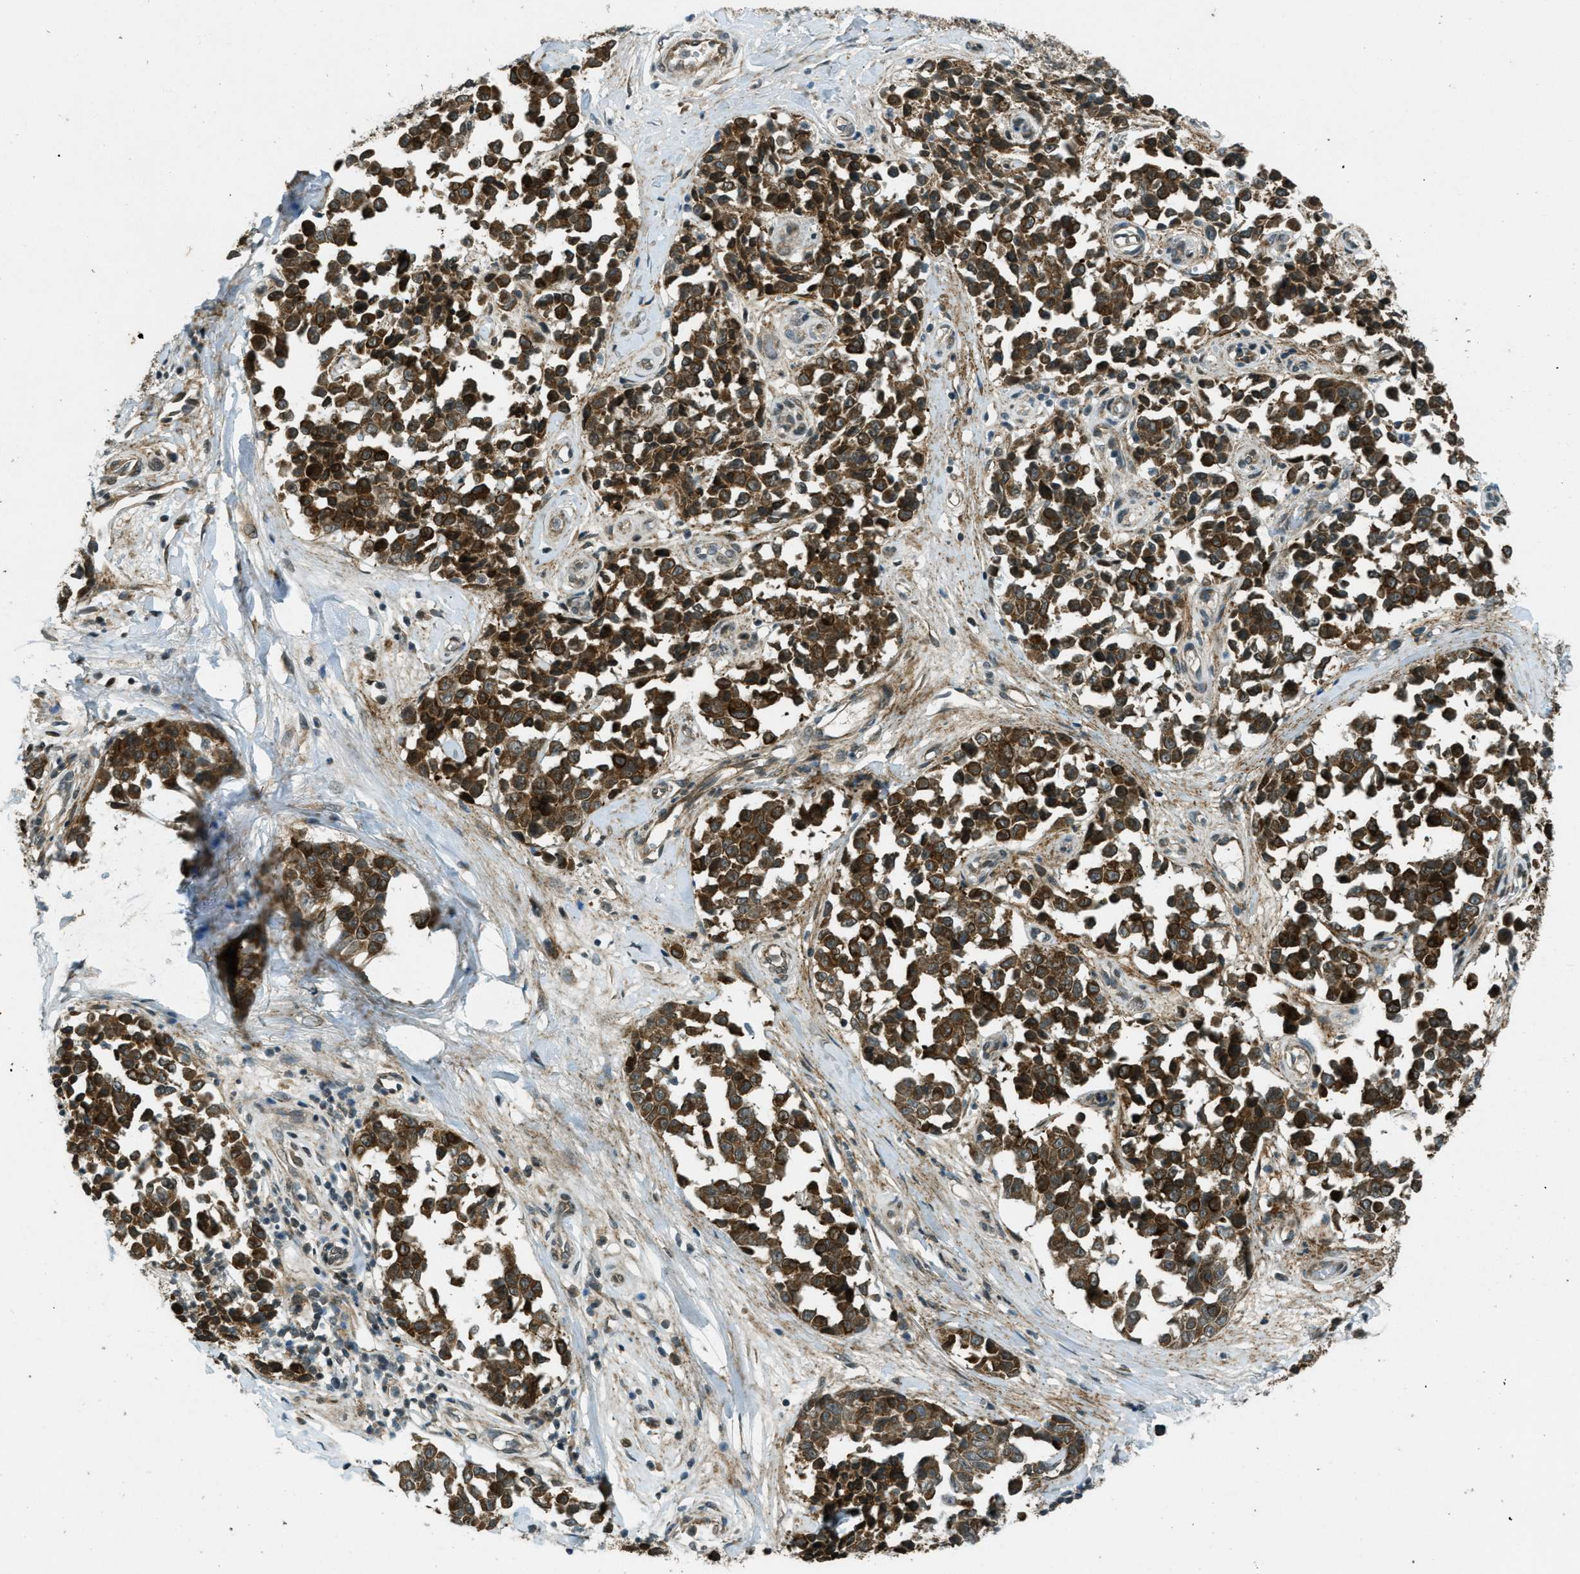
{"staining": {"intensity": "moderate", "quantity": ">75%", "location": "cytoplasmic/membranous"}, "tissue": "melanoma", "cell_type": "Tumor cells", "image_type": "cancer", "snomed": [{"axis": "morphology", "description": "Malignant melanoma, NOS"}, {"axis": "topography", "description": "Skin"}], "caption": "Protein expression by immunohistochemistry (IHC) demonstrates moderate cytoplasmic/membranous expression in approximately >75% of tumor cells in malignant melanoma.", "gene": "EIF2AK3", "patient": {"sex": "female", "age": 64}}